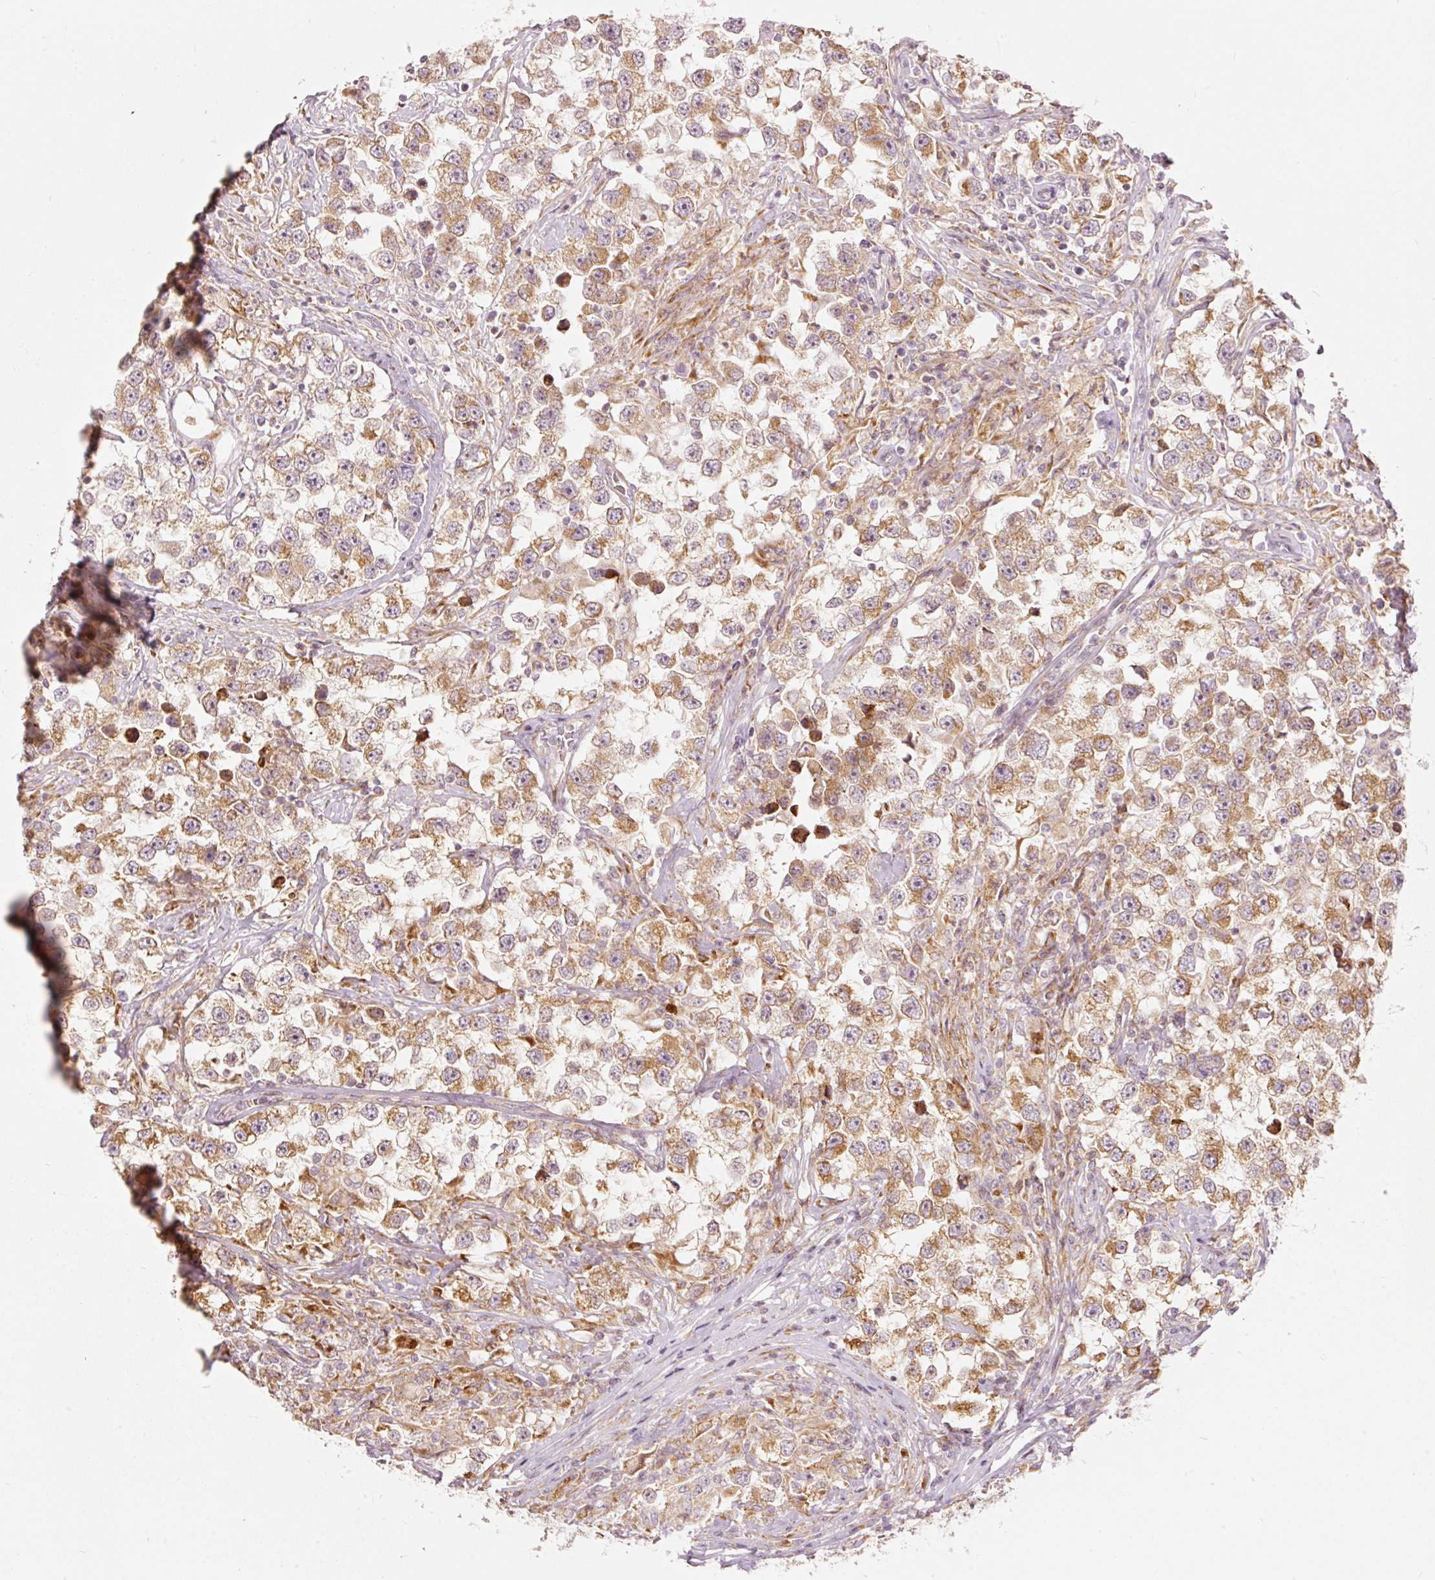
{"staining": {"intensity": "moderate", "quantity": ">75%", "location": "cytoplasmic/membranous"}, "tissue": "testis cancer", "cell_type": "Tumor cells", "image_type": "cancer", "snomed": [{"axis": "morphology", "description": "Seminoma, NOS"}, {"axis": "topography", "description": "Testis"}], "caption": "An image of seminoma (testis) stained for a protein demonstrates moderate cytoplasmic/membranous brown staining in tumor cells. (Stains: DAB in brown, nuclei in blue, Microscopy: brightfield microscopy at high magnification).", "gene": "SNAPC5", "patient": {"sex": "male", "age": 46}}